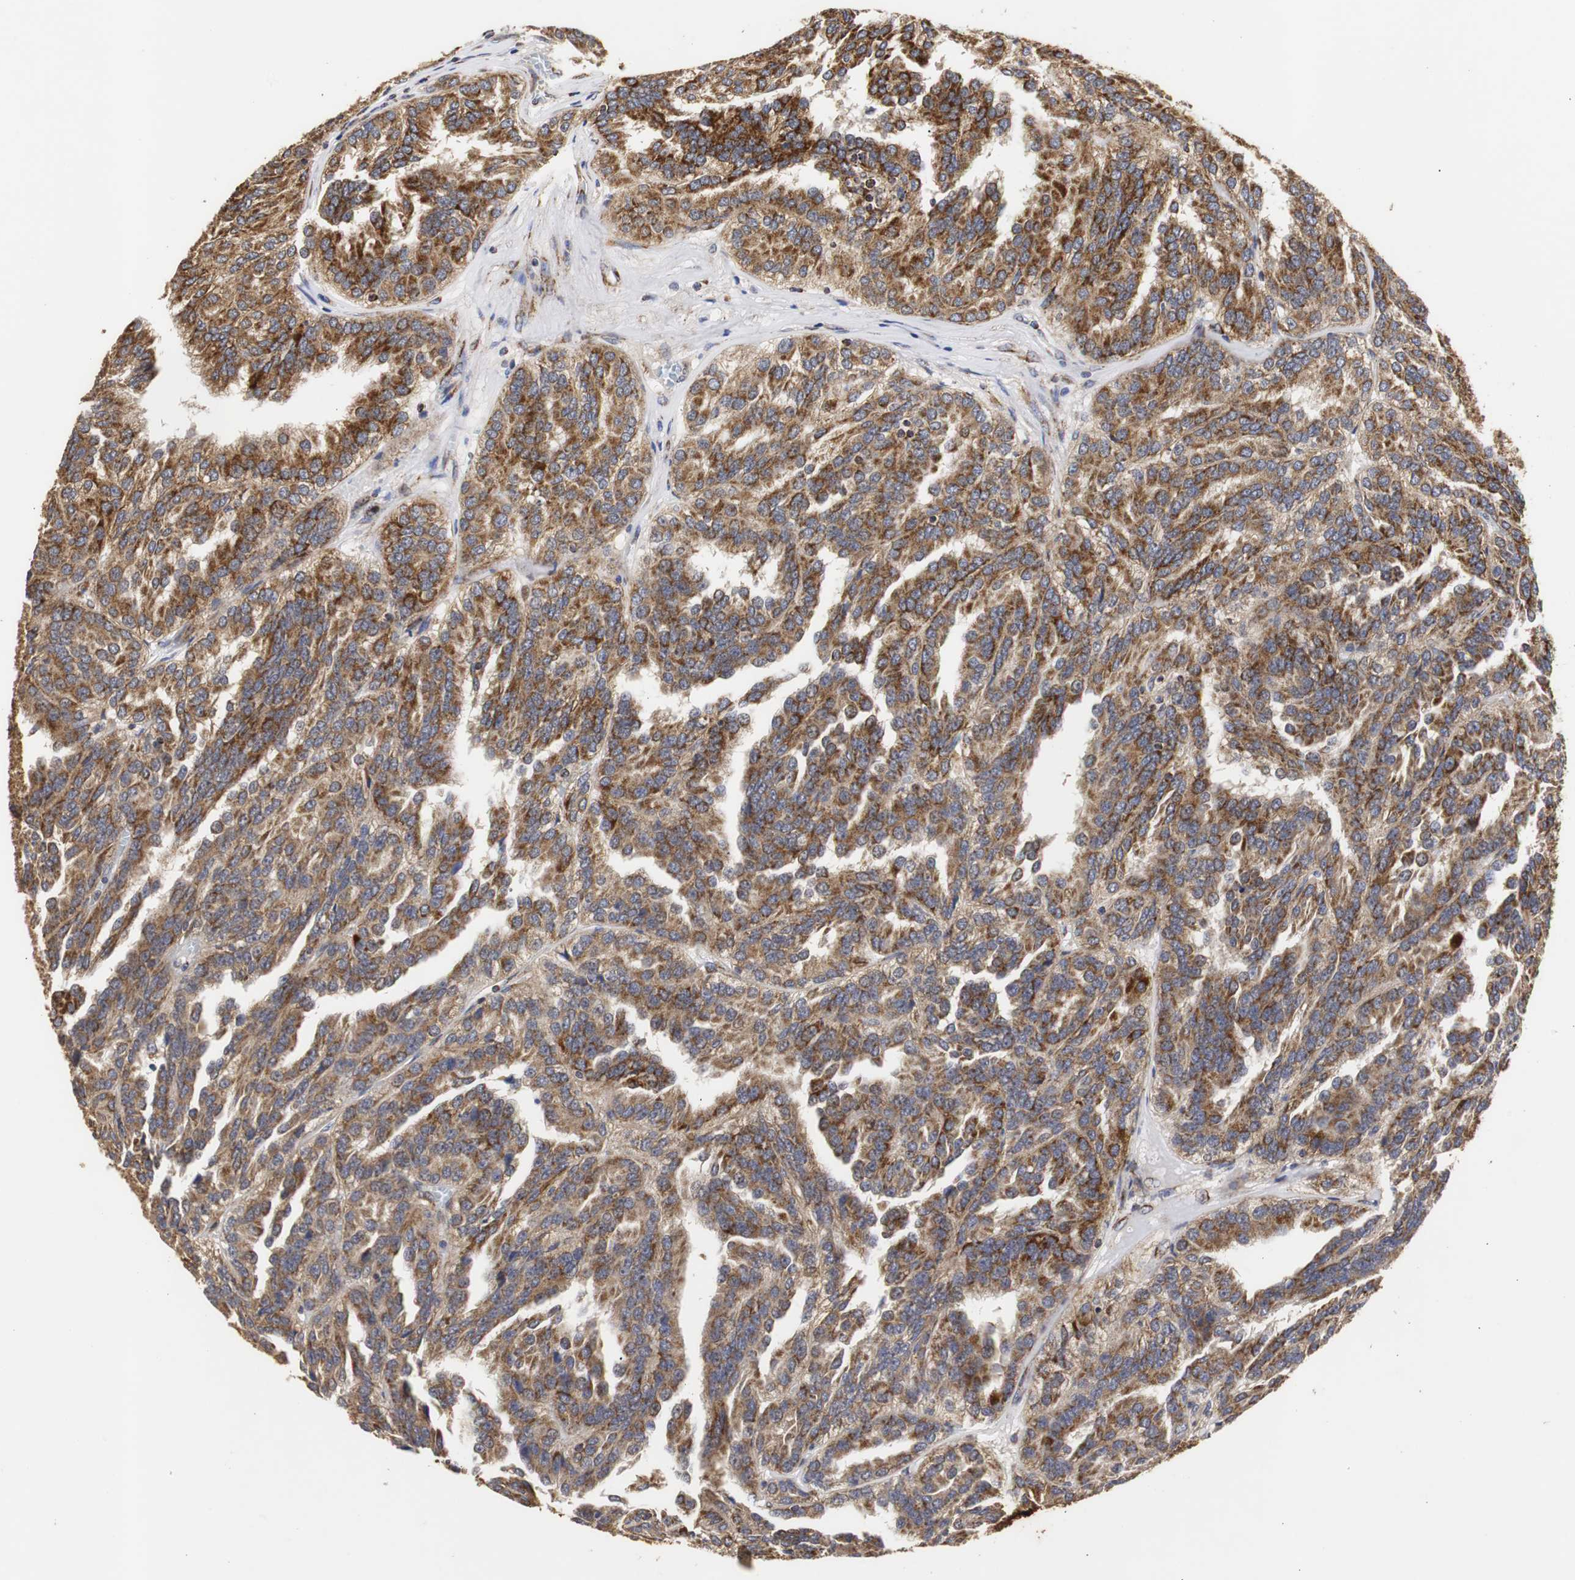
{"staining": {"intensity": "strong", "quantity": ">75%", "location": "cytoplasmic/membranous"}, "tissue": "renal cancer", "cell_type": "Tumor cells", "image_type": "cancer", "snomed": [{"axis": "morphology", "description": "Adenocarcinoma, NOS"}, {"axis": "topography", "description": "Kidney"}], "caption": "This micrograph shows IHC staining of human renal adenocarcinoma, with high strong cytoplasmic/membranous staining in about >75% of tumor cells.", "gene": "HSD17B10", "patient": {"sex": "male", "age": 46}}